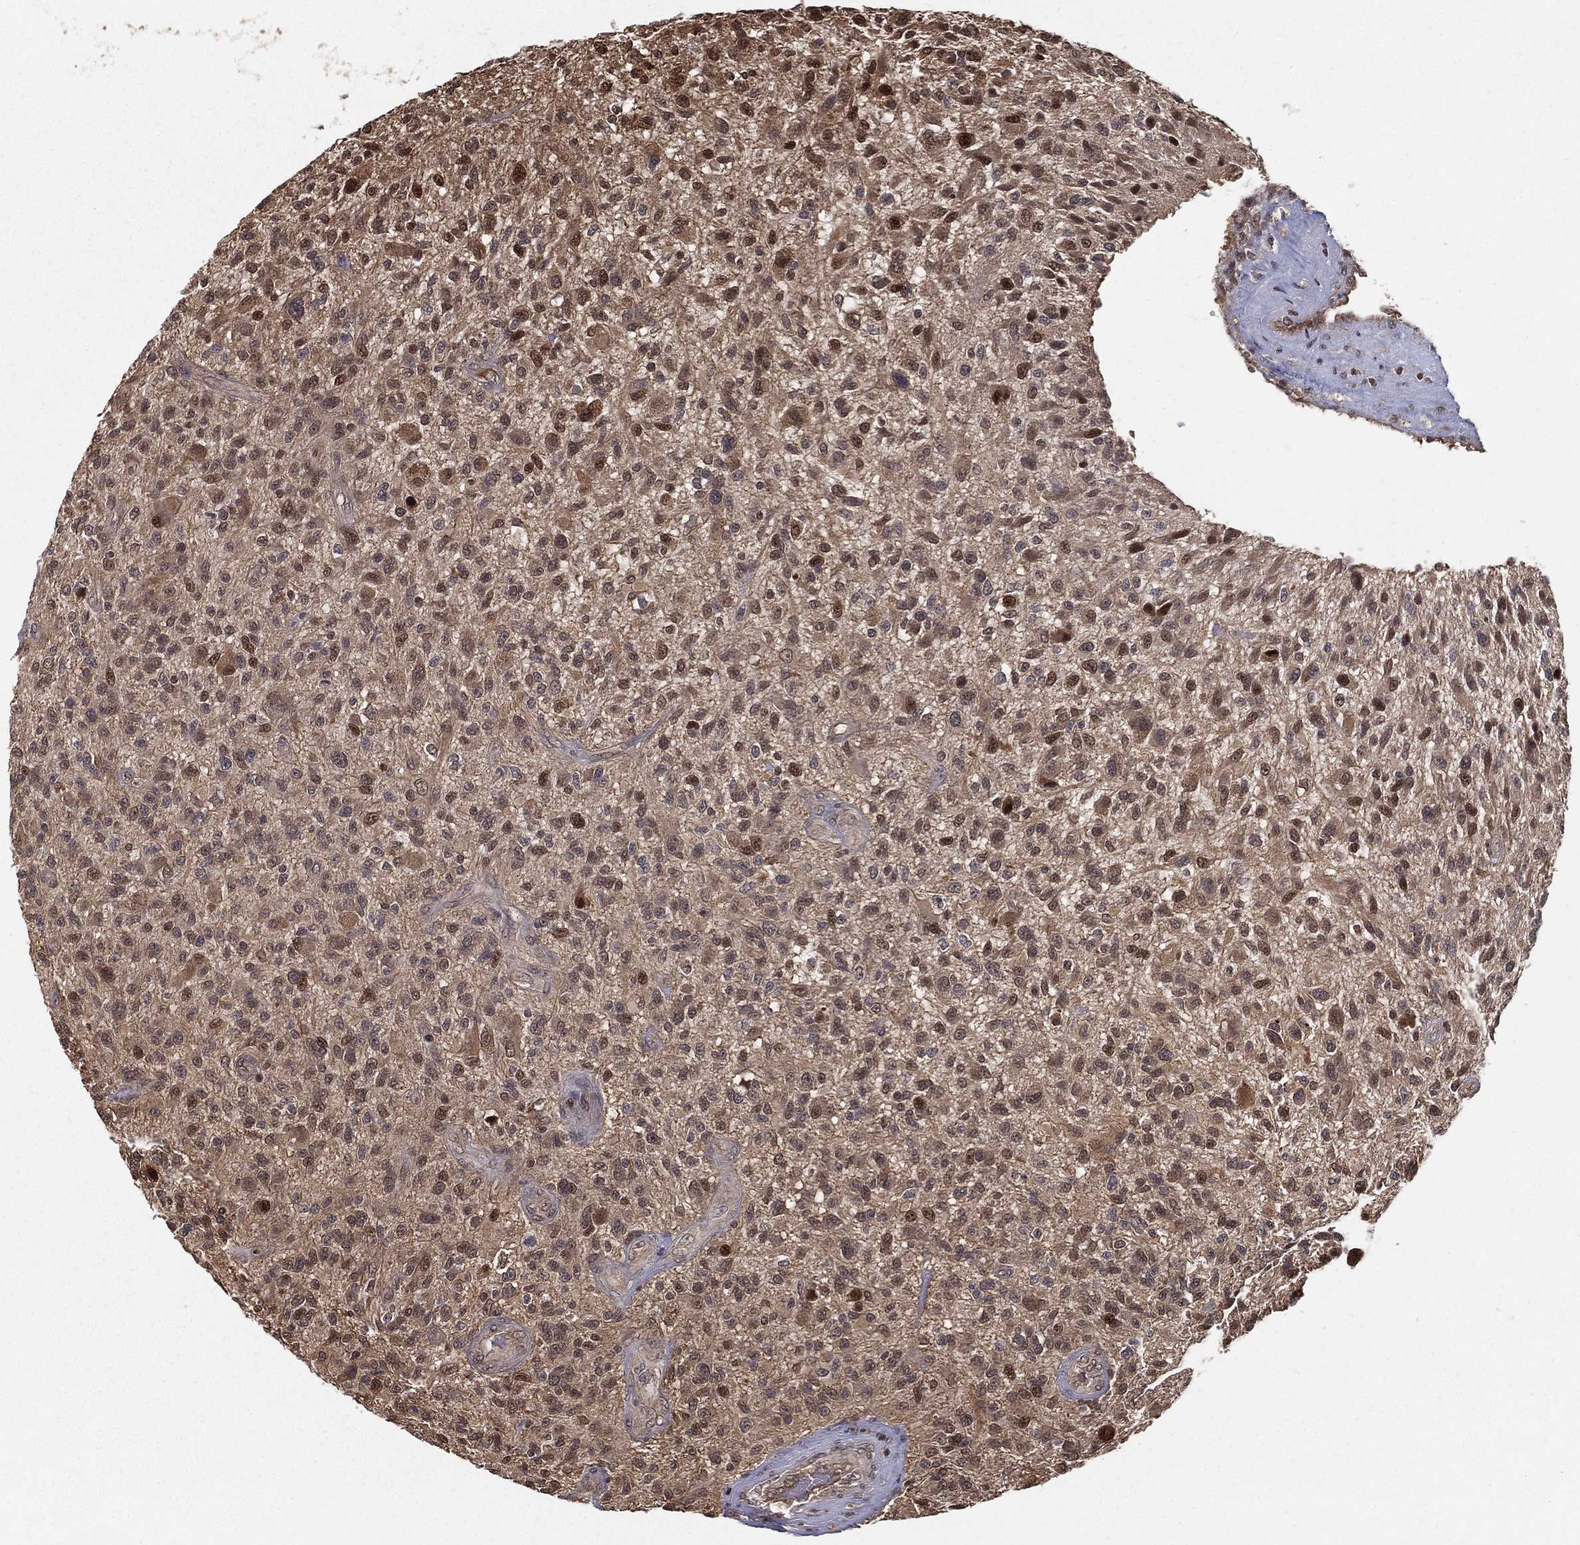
{"staining": {"intensity": "moderate", "quantity": "25%-75%", "location": "nuclear"}, "tissue": "glioma", "cell_type": "Tumor cells", "image_type": "cancer", "snomed": [{"axis": "morphology", "description": "Glioma, malignant, High grade"}, {"axis": "topography", "description": "Brain"}], "caption": "This photomicrograph reveals glioma stained with immunohistochemistry to label a protein in brown. The nuclear of tumor cells show moderate positivity for the protein. Nuclei are counter-stained blue.", "gene": "SLC6A6", "patient": {"sex": "male", "age": 47}}